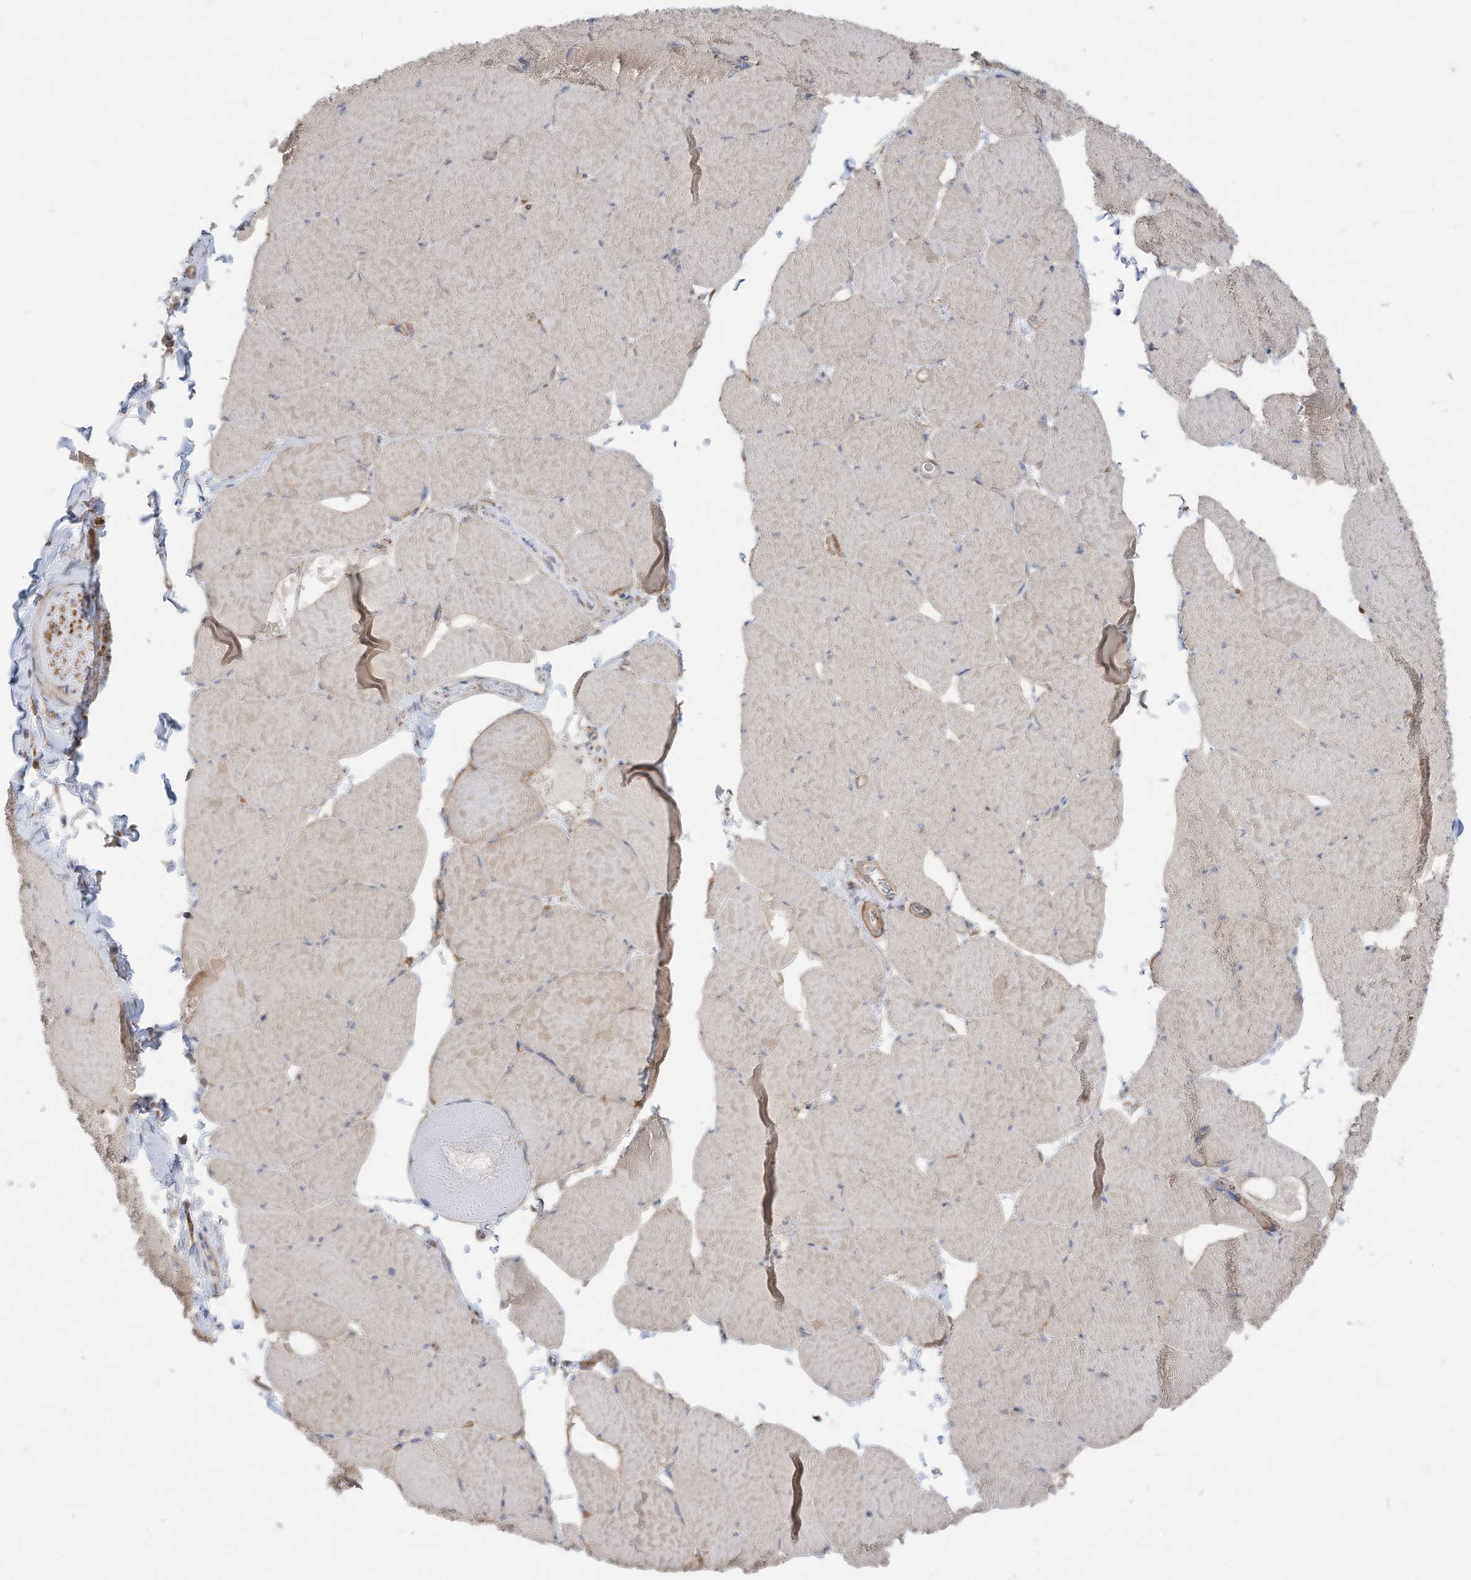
{"staining": {"intensity": "negative", "quantity": "none", "location": "none"}, "tissue": "skeletal muscle", "cell_type": "Myocytes", "image_type": "normal", "snomed": [{"axis": "morphology", "description": "Normal tissue, NOS"}, {"axis": "topography", "description": "Skeletal muscle"}, {"axis": "topography", "description": "Head-Neck"}], "caption": "DAB immunohistochemical staining of unremarkable skeletal muscle exhibits no significant expression in myocytes.", "gene": "SLC17A7", "patient": {"sex": "male", "age": 66}}